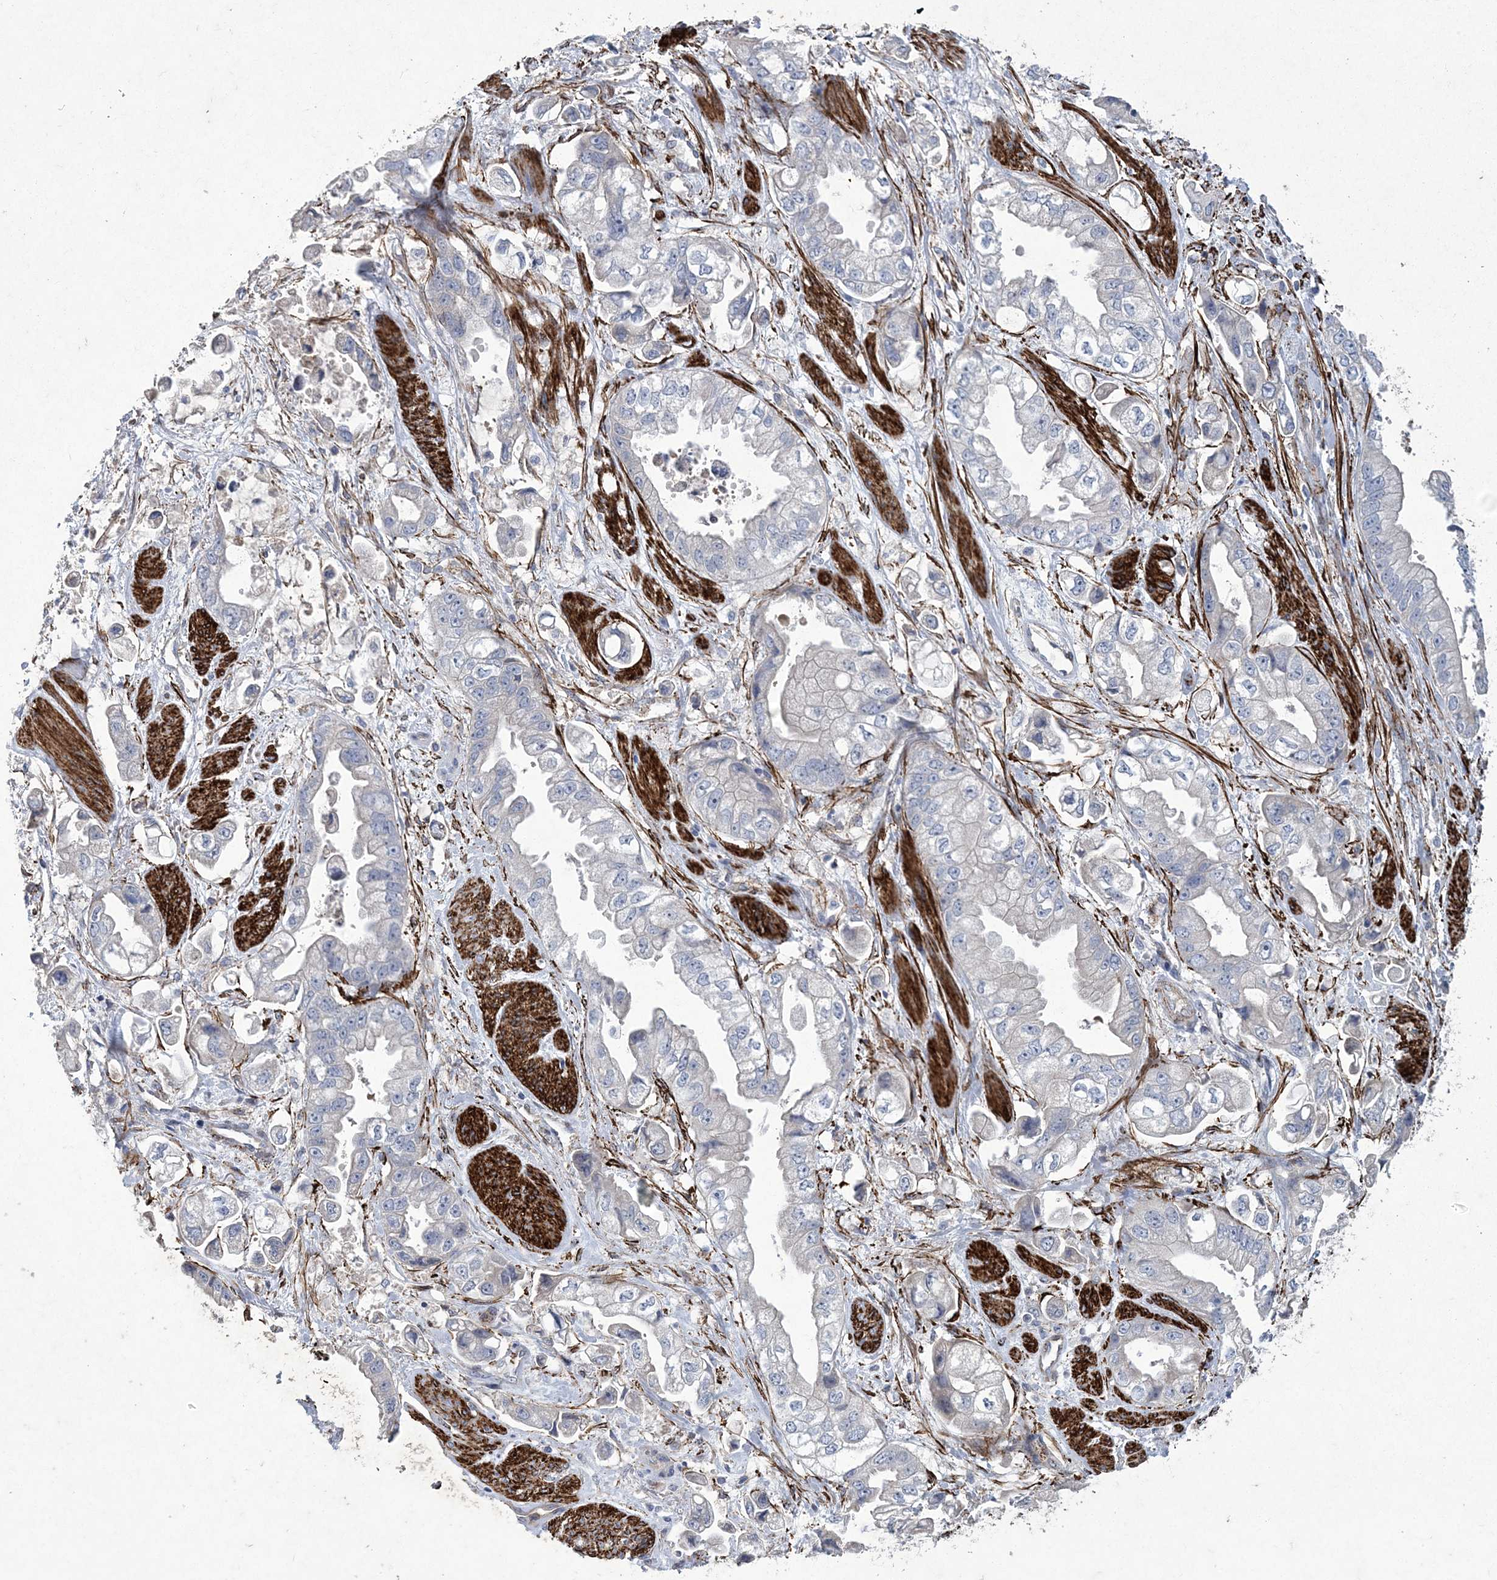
{"staining": {"intensity": "negative", "quantity": "none", "location": "none"}, "tissue": "stomach cancer", "cell_type": "Tumor cells", "image_type": "cancer", "snomed": [{"axis": "morphology", "description": "Adenocarcinoma, NOS"}, {"axis": "topography", "description": "Stomach"}], "caption": "A micrograph of human adenocarcinoma (stomach) is negative for staining in tumor cells.", "gene": "ARSJ", "patient": {"sex": "male", "age": 62}}